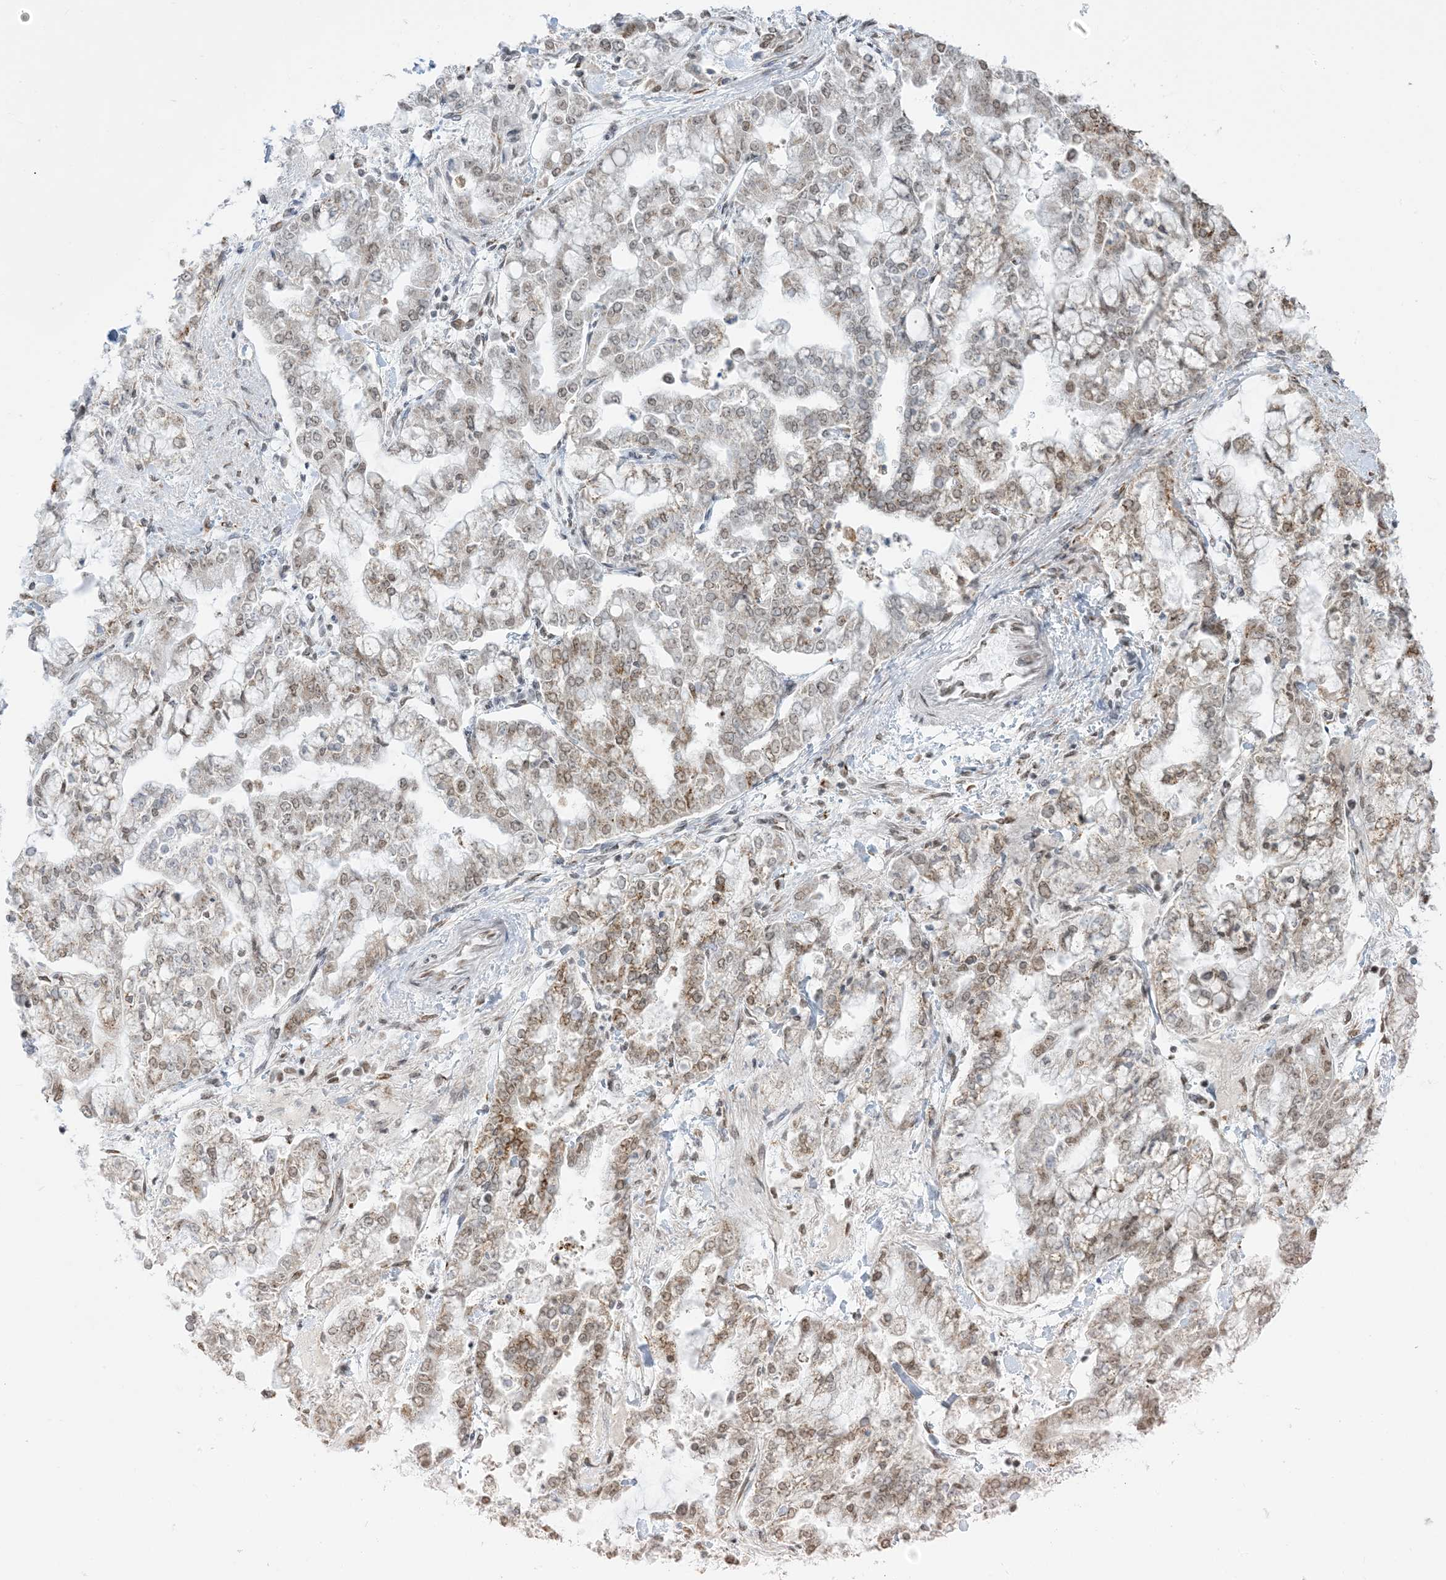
{"staining": {"intensity": "moderate", "quantity": "25%-75%", "location": "nuclear"}, "tissue": "stomach cancer", "cell_type": "Tumor cells", "image_type": "cancer", "snomed": [{"axis": "morphology", "description": "Normal tissue, NOS"}, {"axis": "morphology", "description": "Adenocarcinoma, NOS"}, {"axis": "topography", "description": "Stomach, upper"}, {"axis": "topography", "description": "Stomach"}], "caption": "The micrograph reveals a brown stain indicating the presence of a protein in the nuclear of tumor cells in adenocarcinoma (stomach).", "gene": "GPR107", "patient": {"sex": "male", "age": 76}}